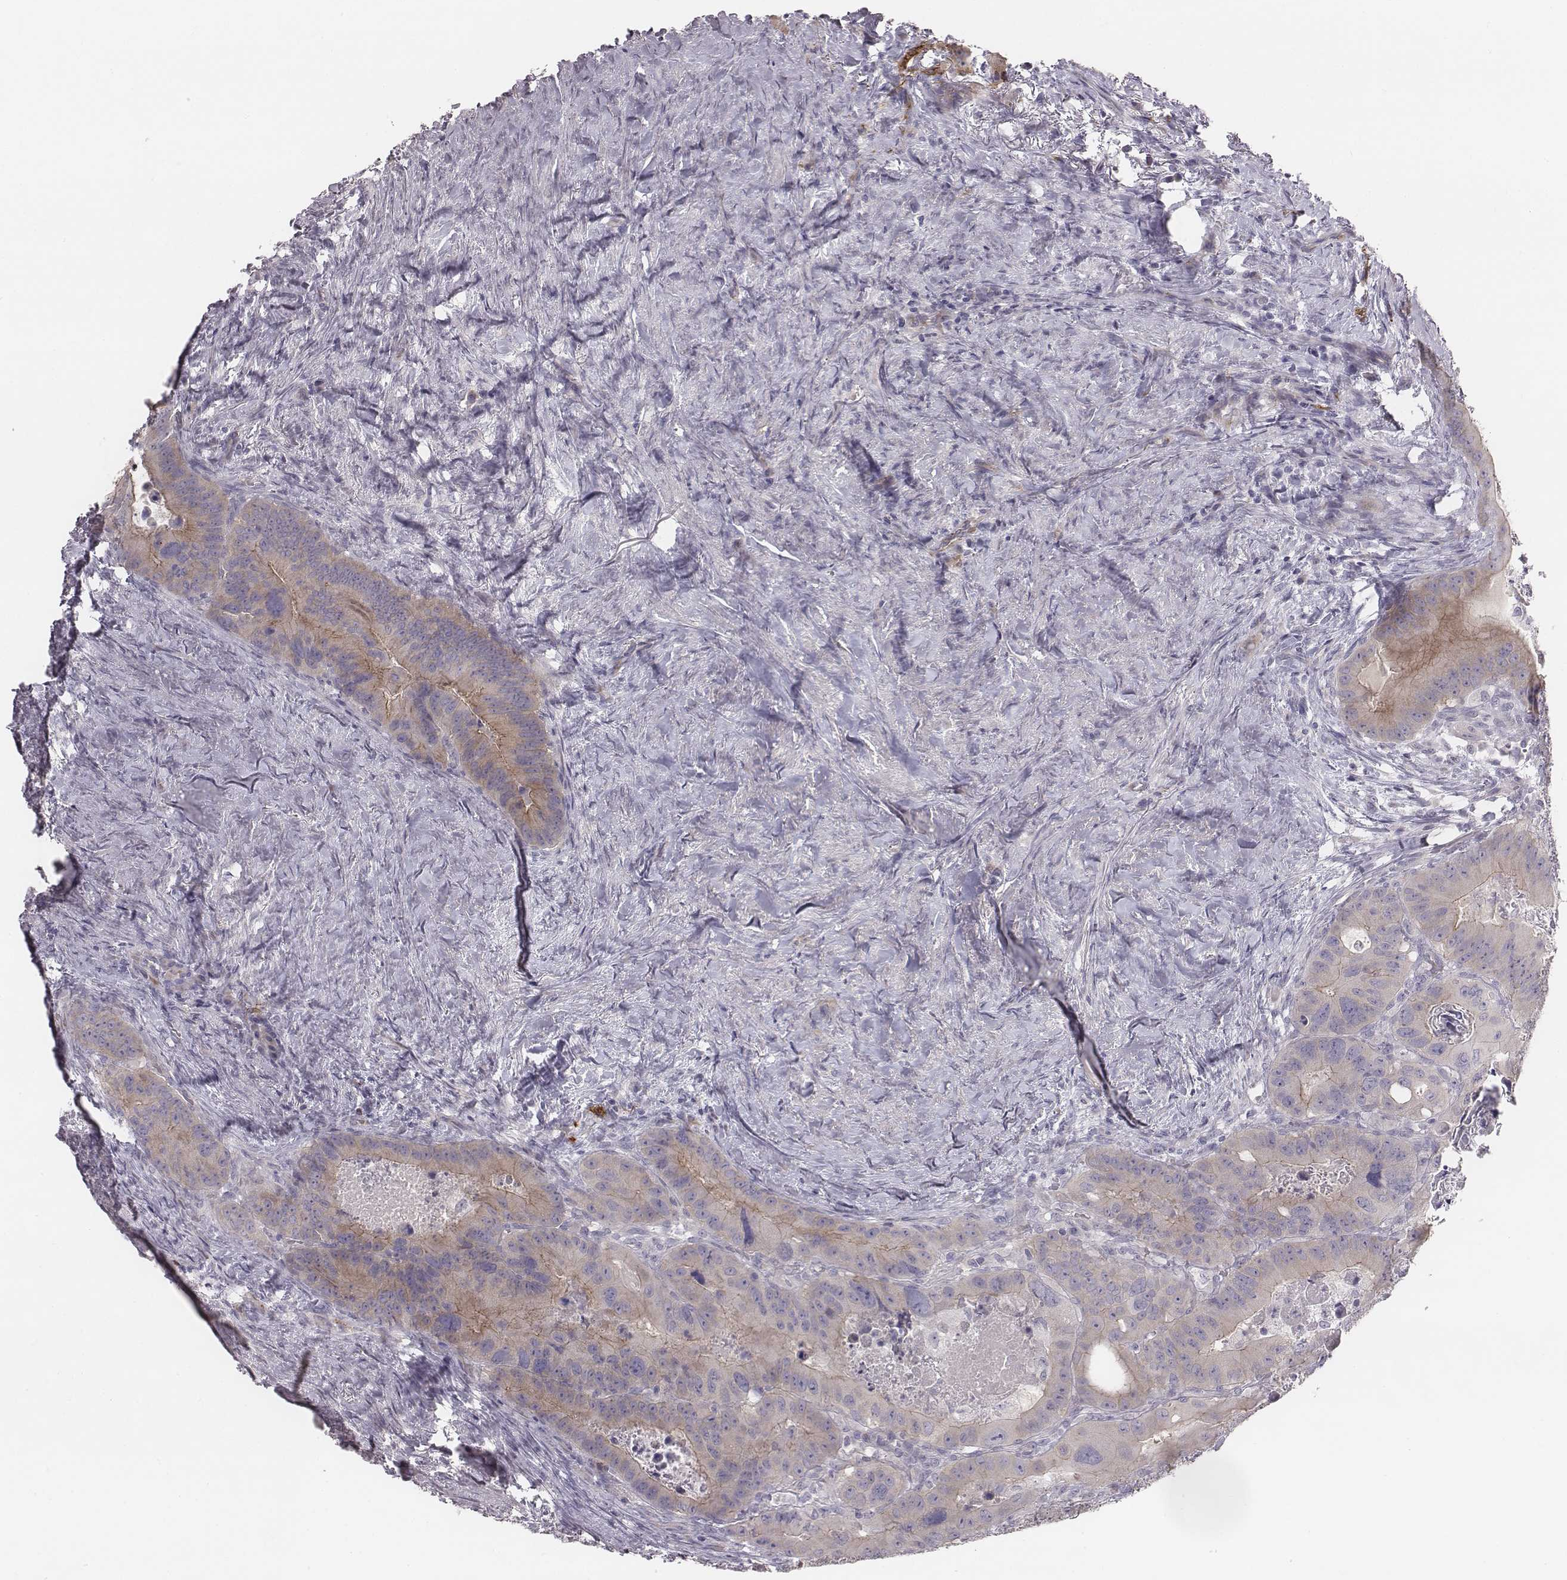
{"staining": {"intensity": "negative", "quantity": "none", "location": "none"}, "tissue": "colorectal cancer", "cell_type": "Tumor cells", "image_type": "cancer", "snomed": [{"axis": "morphology", "description": "Adenocarcinoma, NOS"}, {"axis": "topography", "description": "Rectum"}], "caption": "Micrograph shows no significant protein expression in tumor cells of colorectal cancer (adenocarcinoma).", "gene": "PRKCZ", "patient": {"sex": "male", "age": 64}}